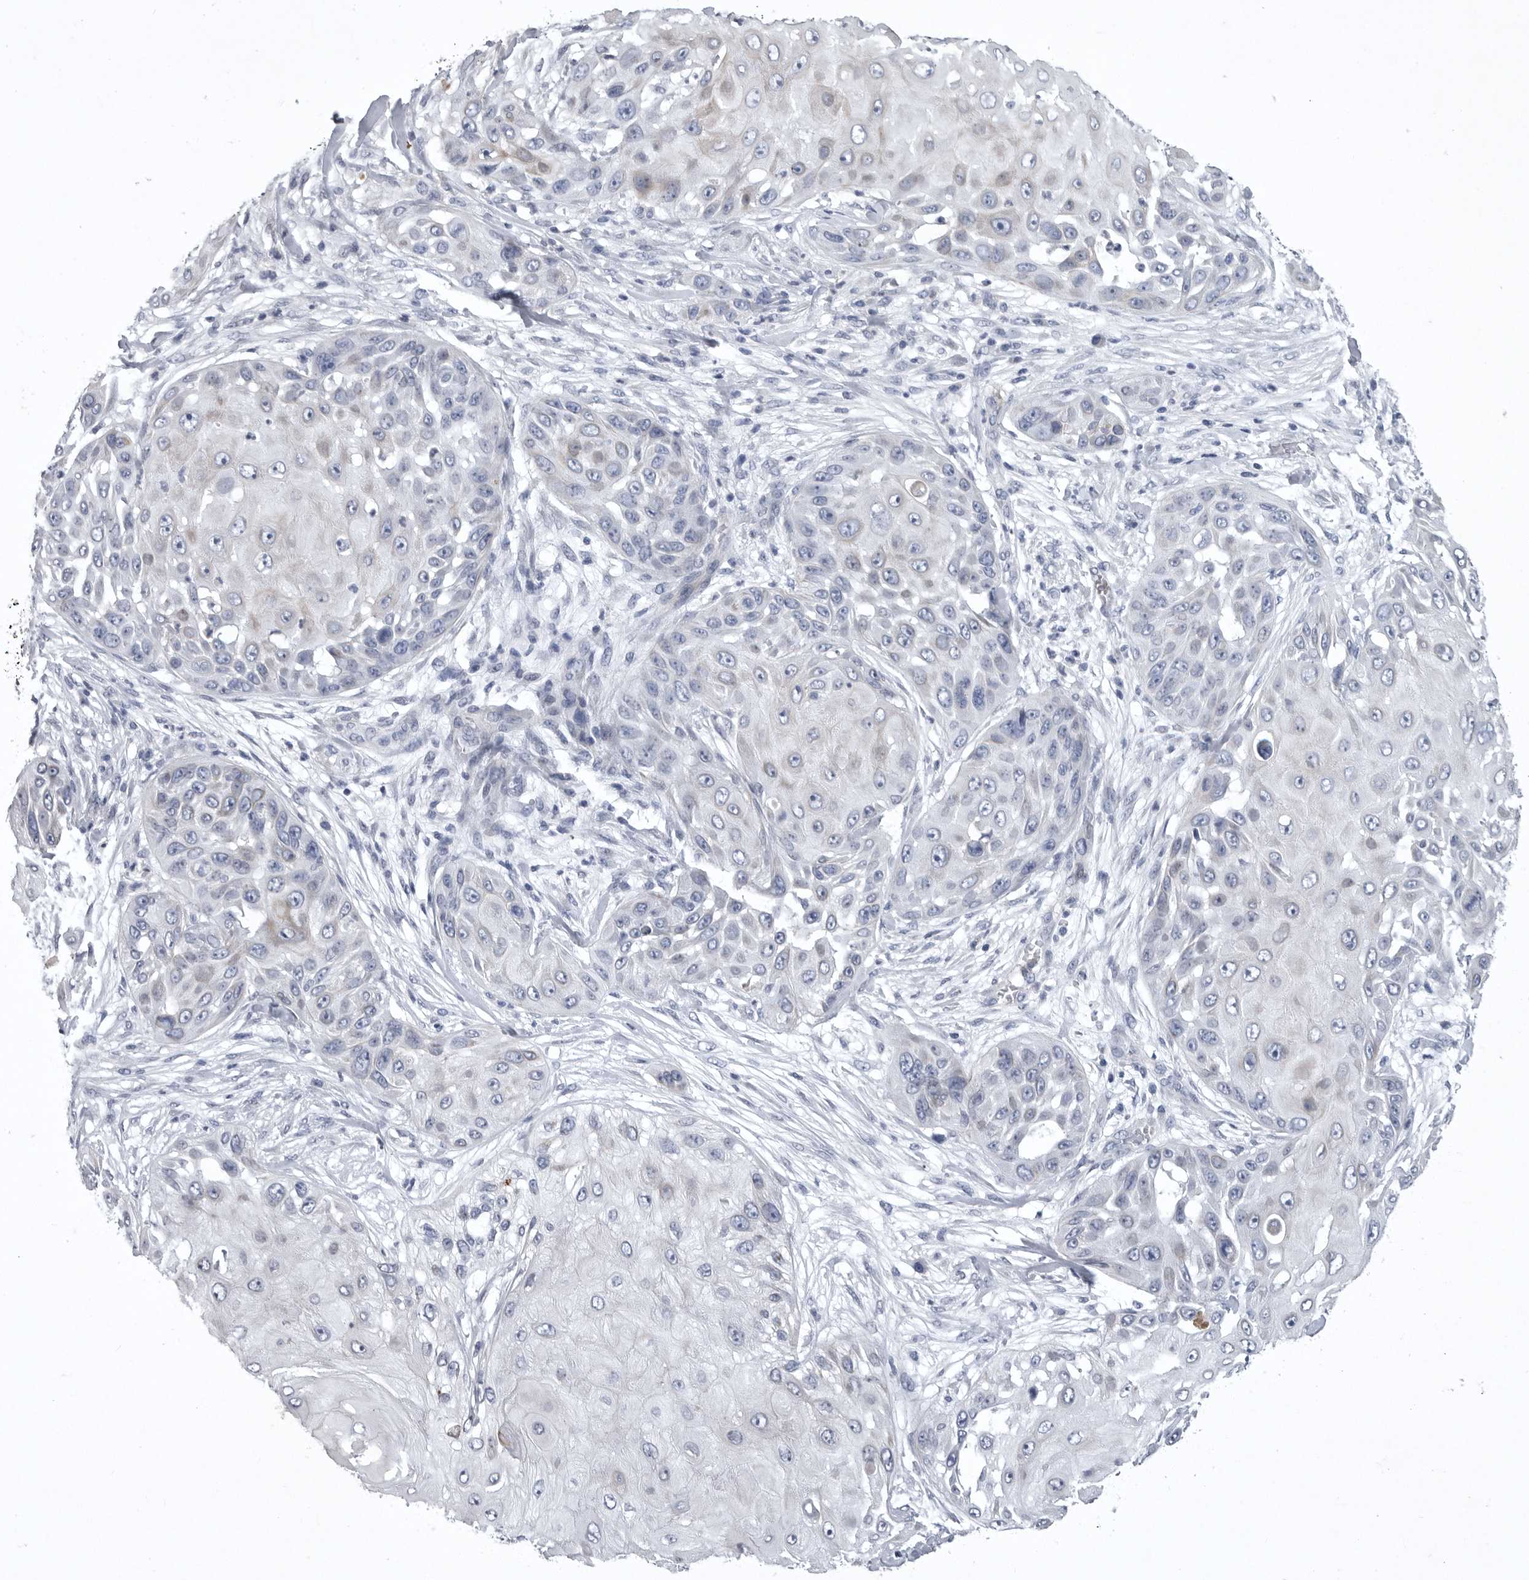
{"staining": {"intensity": "negative", "quantity": "none", "location": "none"}, "tissue": "skin cancer", "cell_type": "Tumor cells", "image_type": "cancer", "snomed": [{"axis": "morphology", "description": "Squamous cell carcinoma, NOS"}, {"axis": "topography", "description": "Skin"}], "caption": "A micrograph of skin cancer stained for a protein displays no brown staining in tumor cells.", "gene": "CRP", "patient": {"sex": "female", "age": 44}}